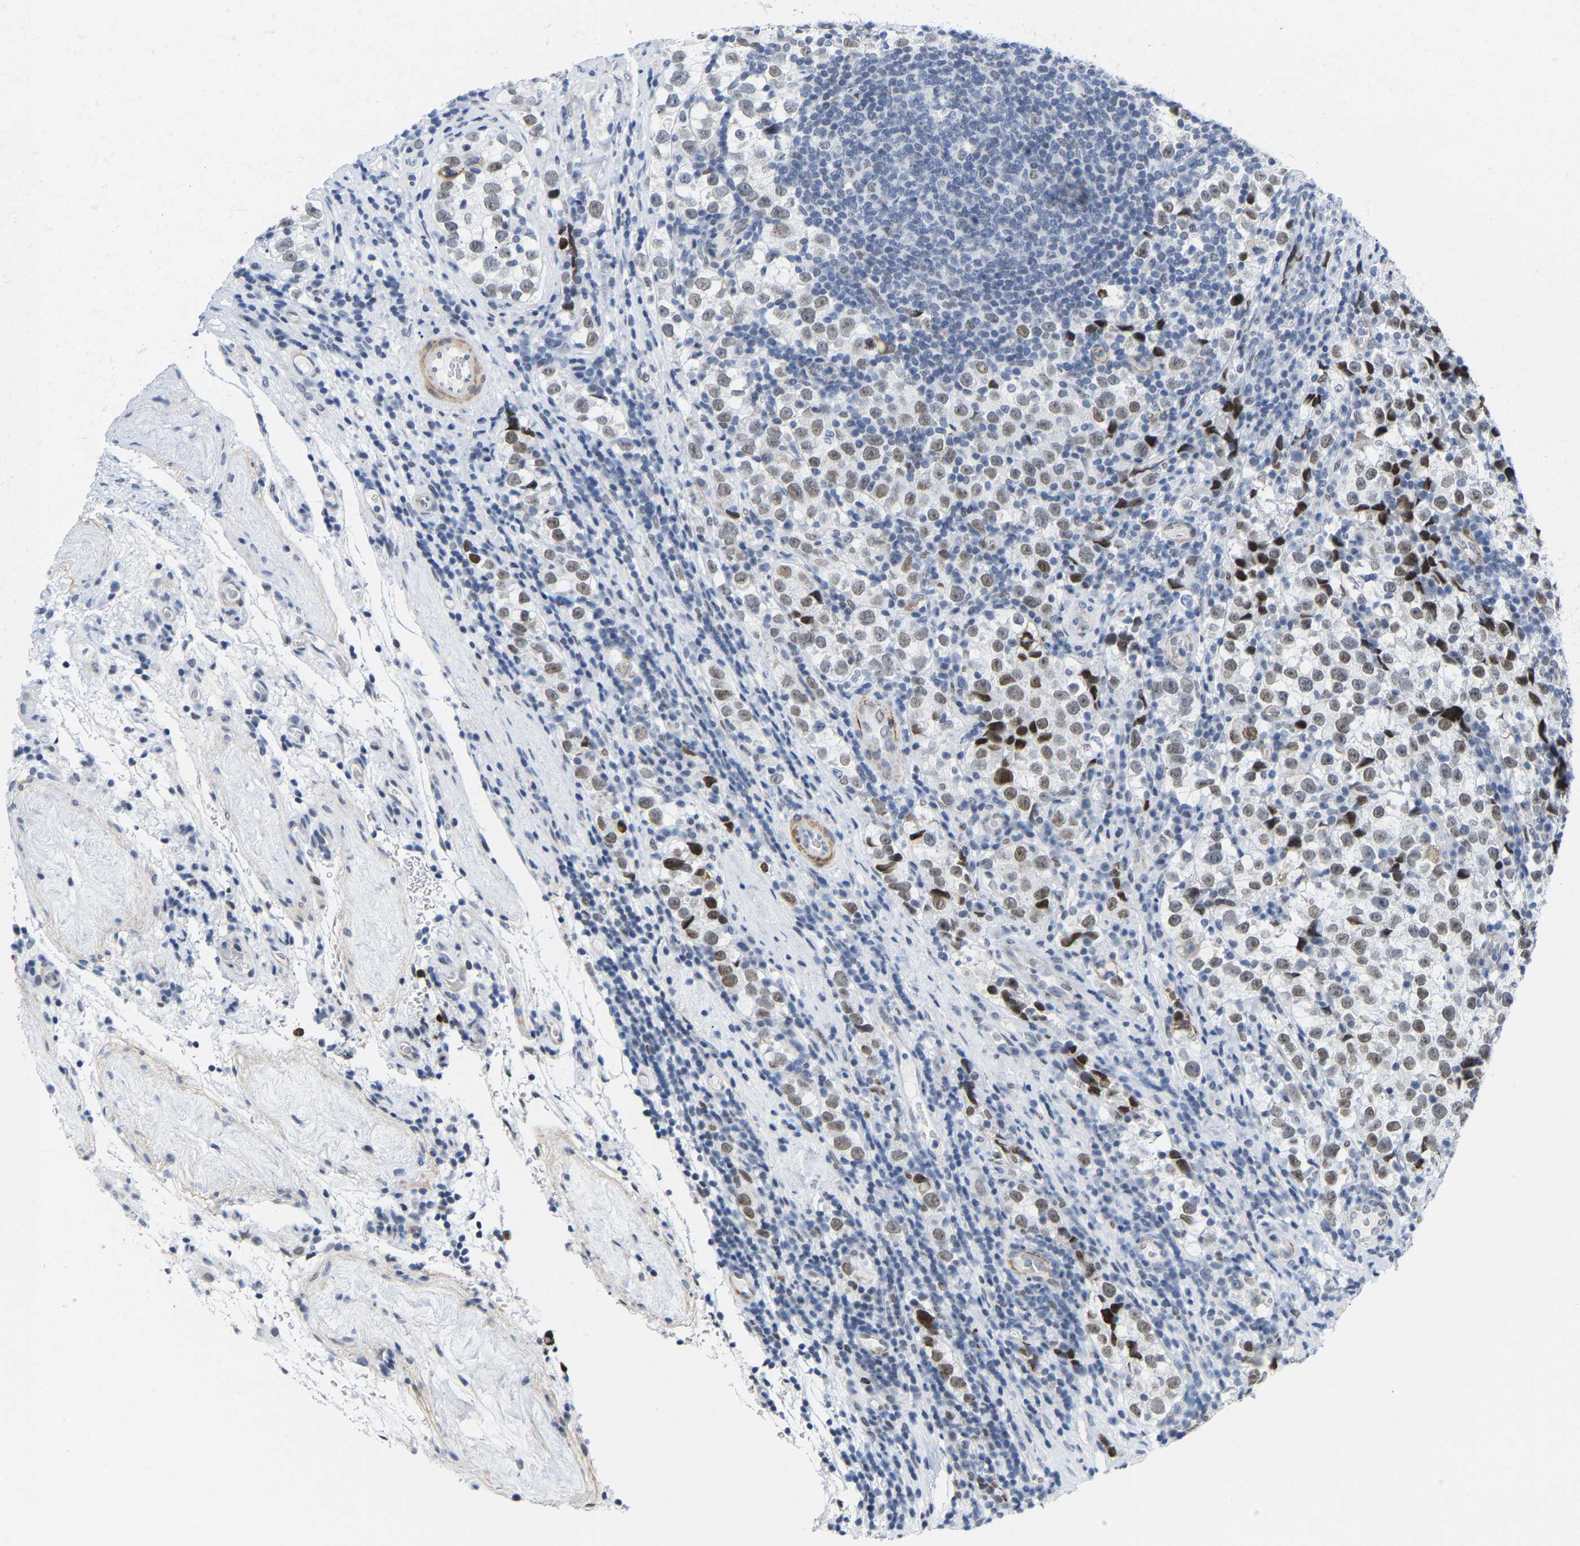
{"staining": {"intensity": "weak", "quantity": ">75%", "location": "nuclear"}, "tissue": "testis cancer", "cell_type": "Tumor cells", "image_type": "cancer", "snomed": [{"axis": "morphology", "description": "Normal tissue, NOS"}, {"axis": "morphology", "description": "Seminoma, NOS"}, {"axis": "topography", "description": "Testis"}], "caption": "Testis cancer stained with immunohistochemistry displays weak nuclear expression in approximately >75% of tumor cells.", "gene": "FAM180A", "patient": {"sex": "male", "age": 43}}